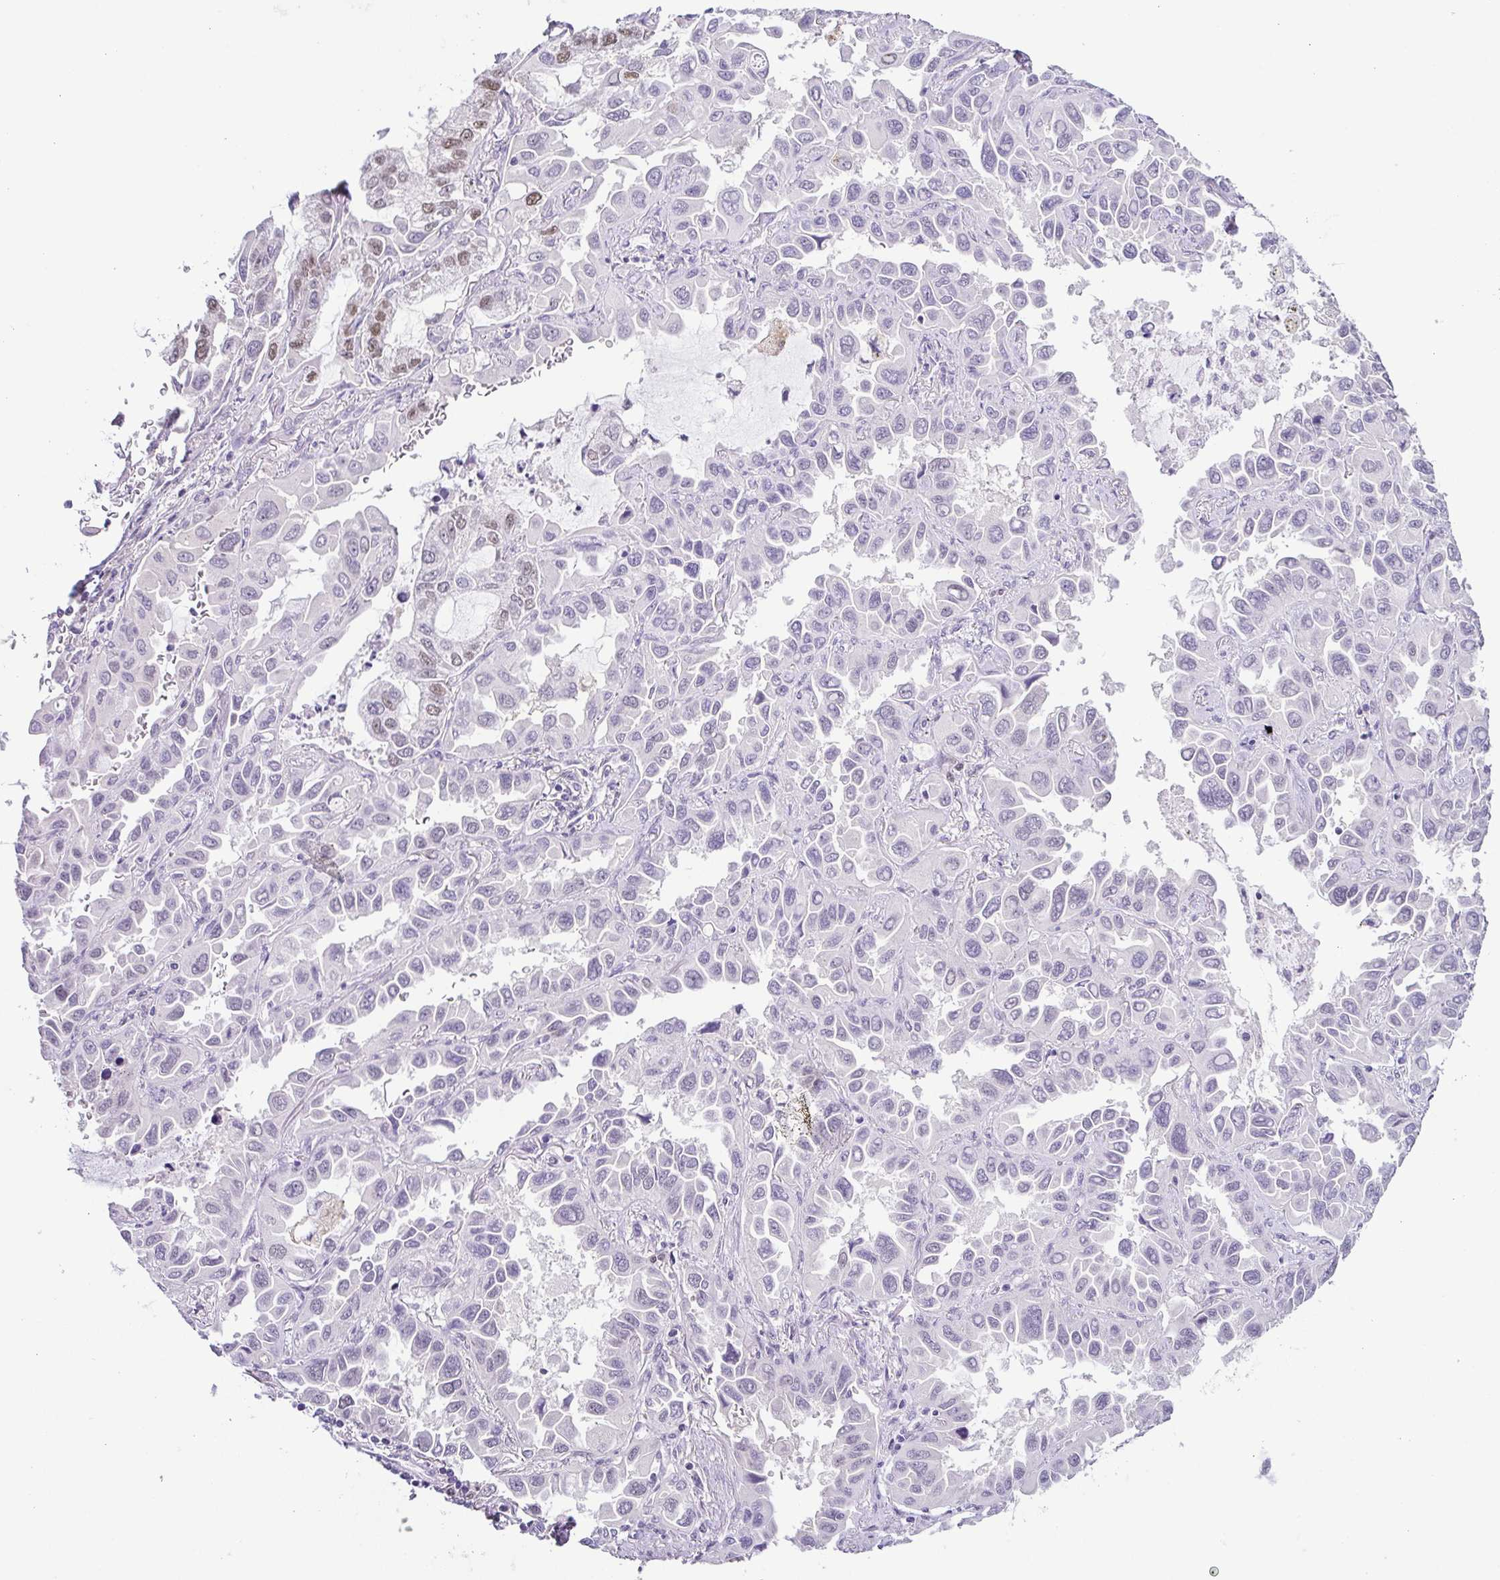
{"staining": {"intensity": "moderate", "quantity": "<25%", "location": "nuclear"}, "tissue": "lung cancer", "cell_type": "Tumor cells", "image_type": "cancer", "snomed": [{"axis": "morphology", "description": "Adenocarcinoma, NOS"}, {"axis": "topography", "description": "Lung"}], "caption": "Human adenocarcinoma (lung) stained with a brown dye shows moderate nuclear positive positivity in approximately <25% of tumor cells.", "gene": "TCF3", "patient": {"sex": "male", "age": 64}}